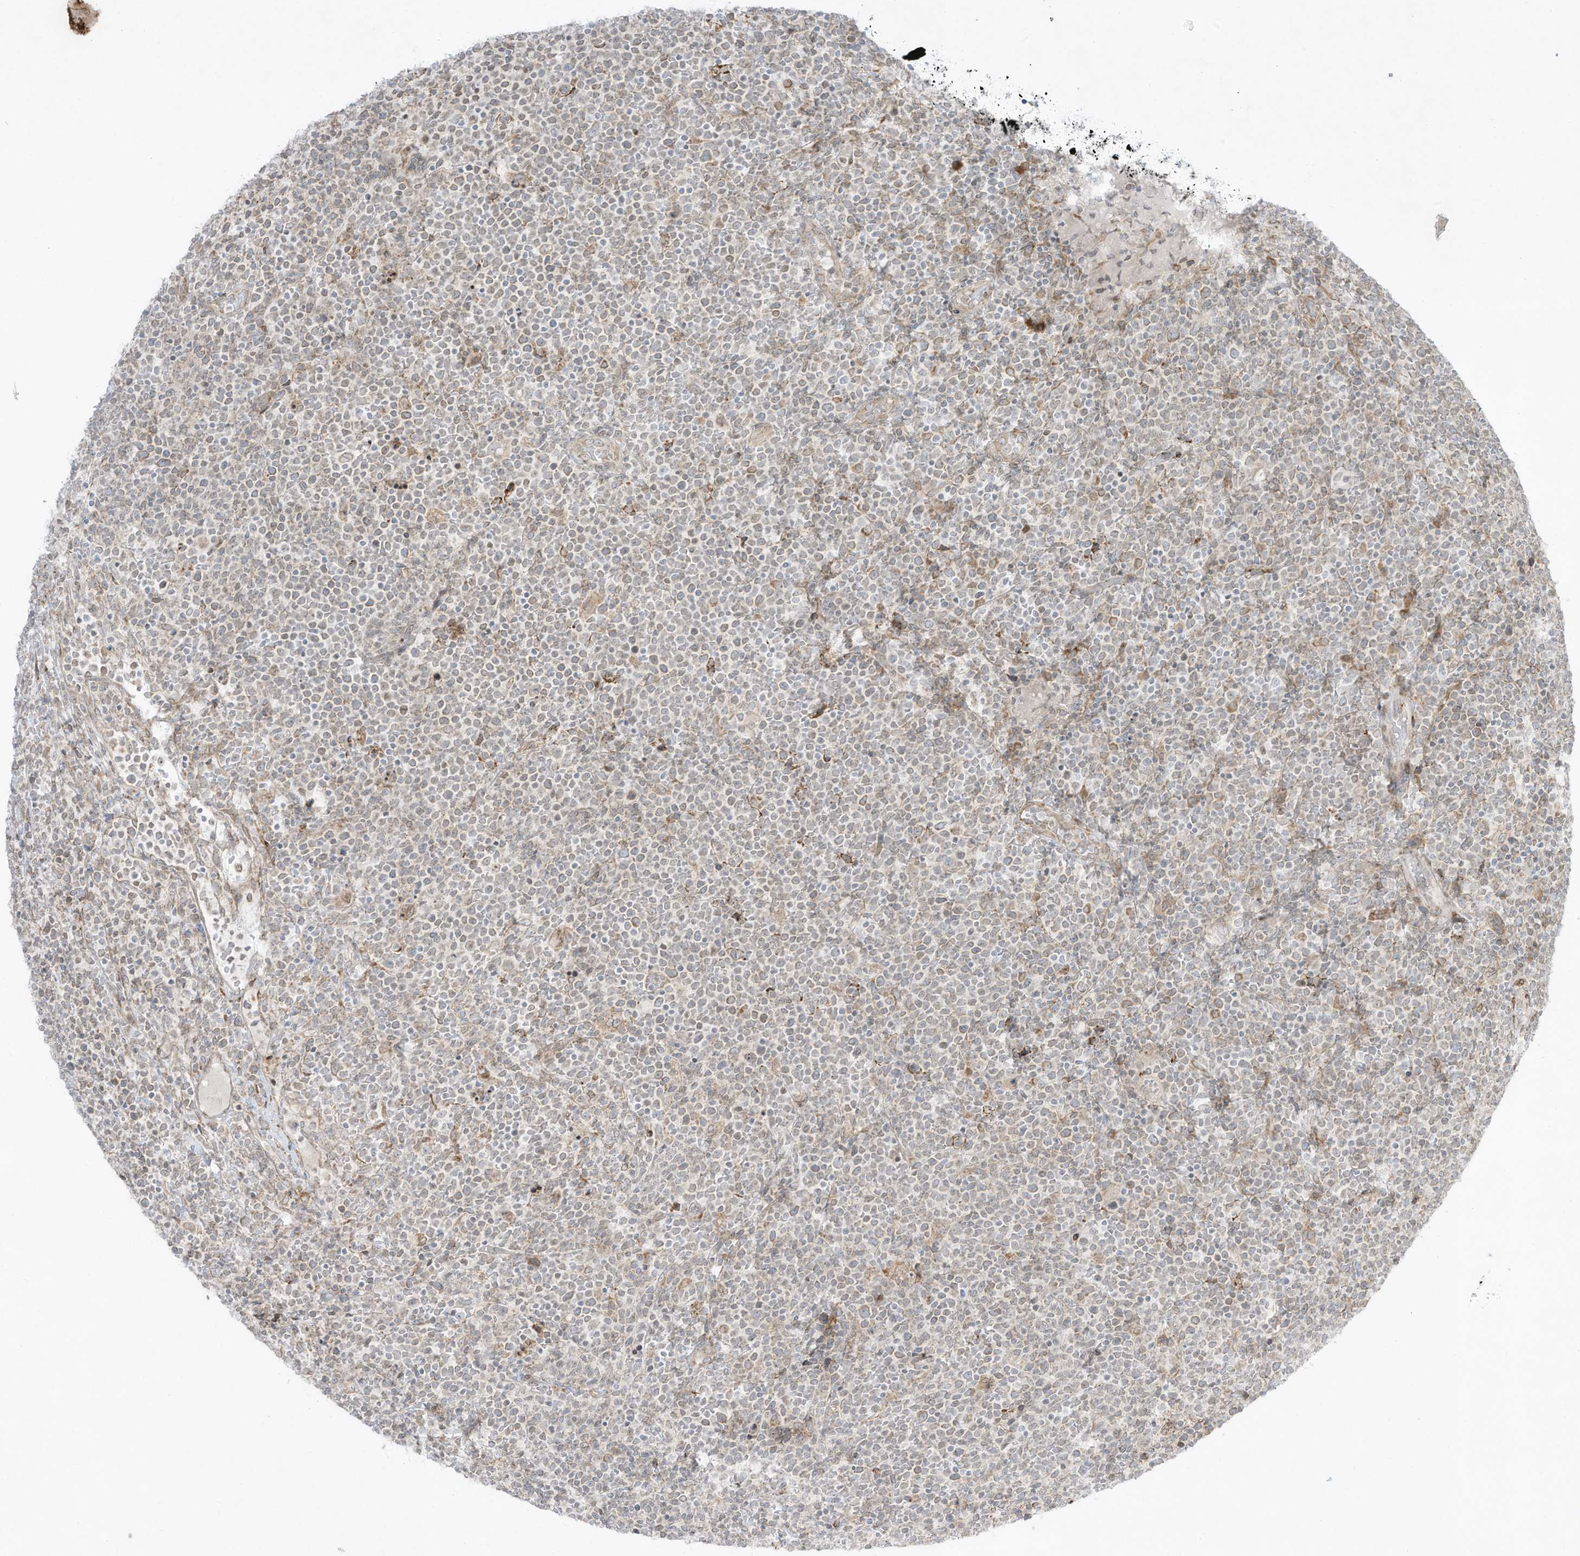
{"staining": {"intensity": "weak", "quantity": "<25%", "location": "cytoplasmic/membranous"}, "tissue": "lymphoma", "cell_type": "Tumor cells", "image_type": "cancer", "snomed": [{"axis": "morphology", "description": "Malignant lymphoma, non-Hodgkin's type, High grade"}, {"axis": "topography", "description": "Lymph node"}], "caption": "Tumor cells show no significant expression in high-grade malignant lymphoma, non-Hodgkin's type. Brightfield microscopy of immunohistochemistry (IHC) stained with DAB (brown) and hematoxylin (blue), captured at high magnification.", "gene": "PTK6", "patient": {"sex": "male", "age": 61}}